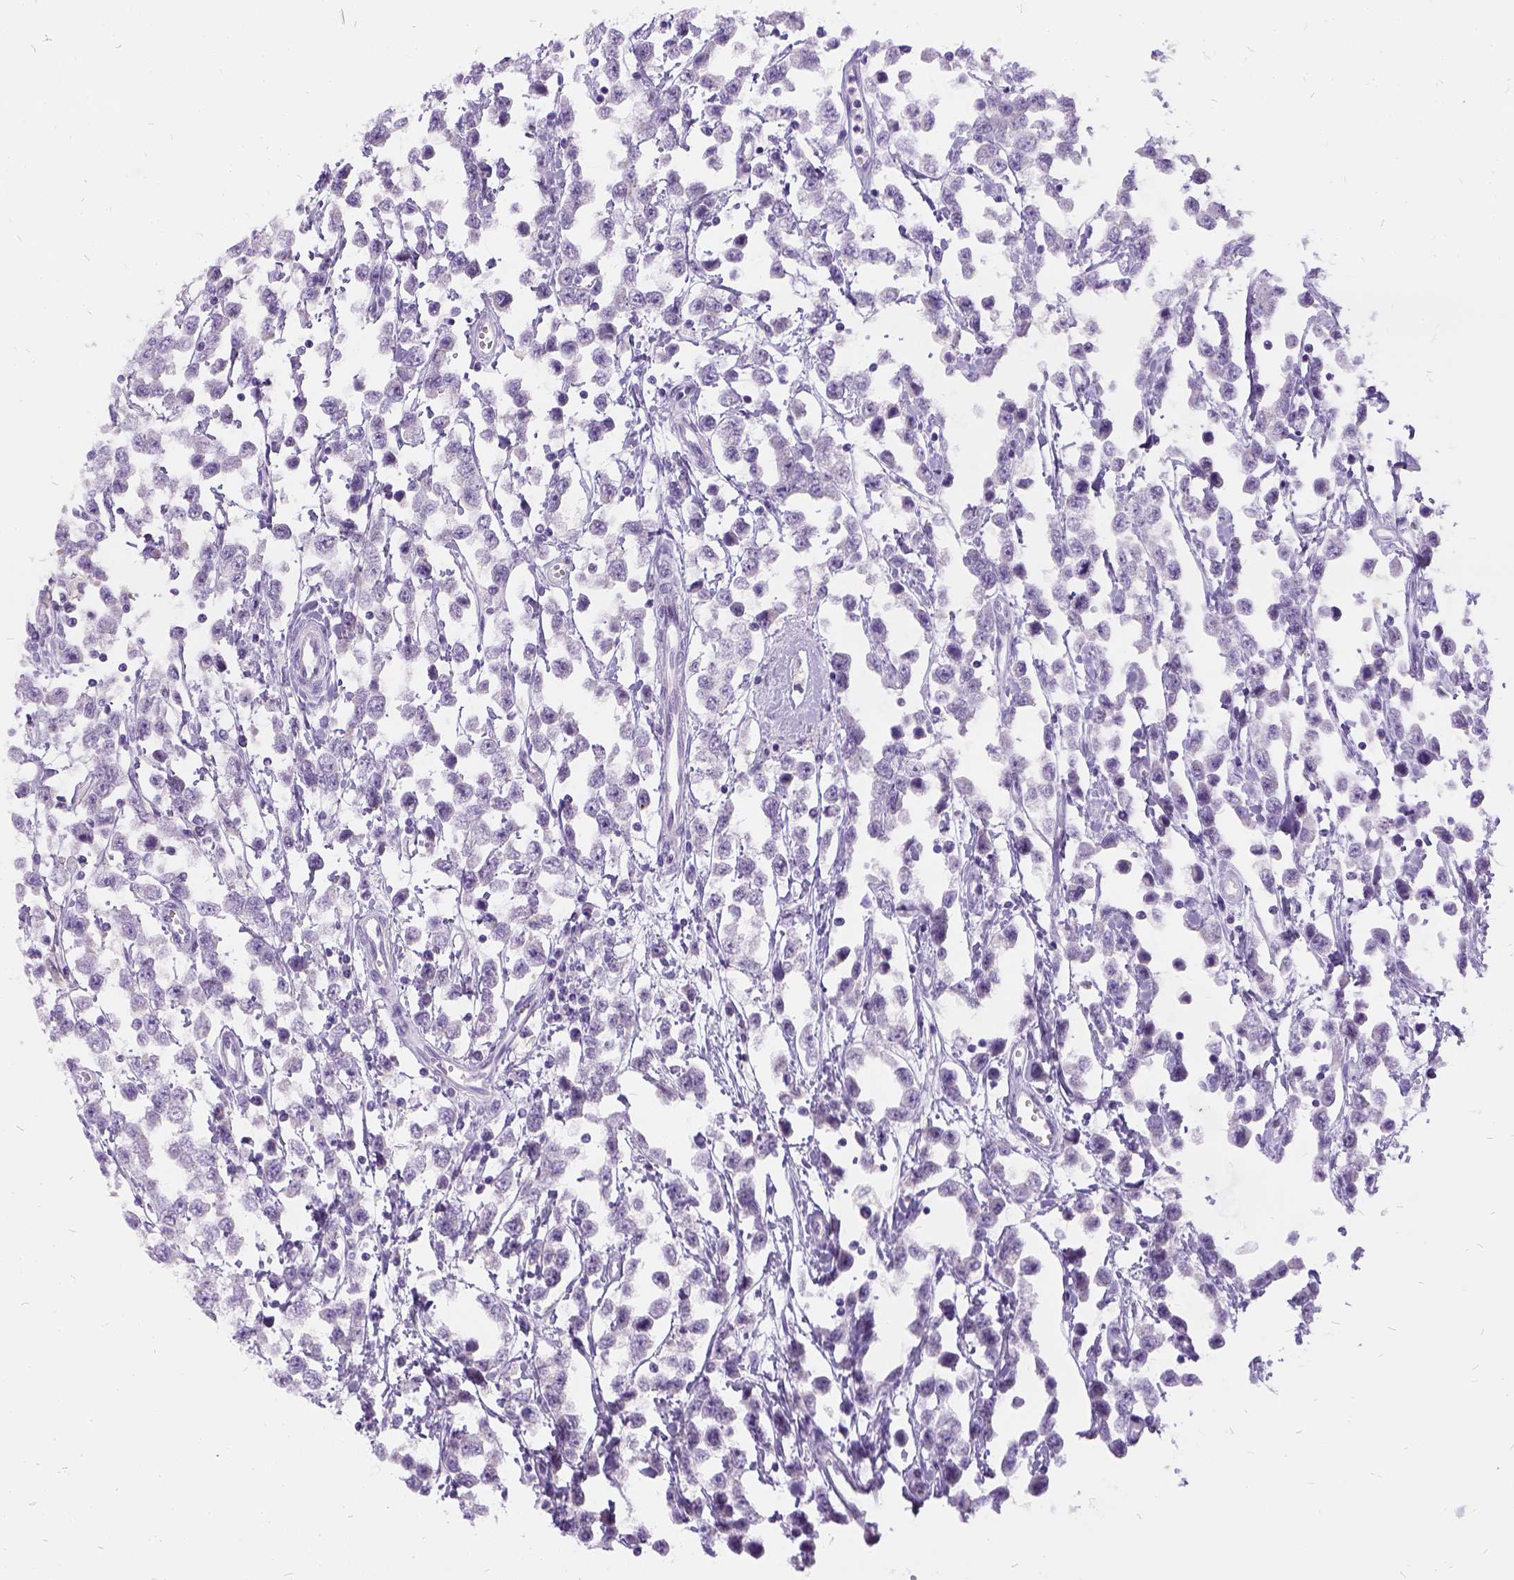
{"staining": {"intensity": "negative", "quantity": "none", "location": "none"}, "tissue": "testis cancer", "cell_type": "Tumor cells", "image_type": "cancer", "snomed": [{"axis": "morphology", "description": "Seminoma, NOS"}, {"axis": "topography", "description": "Testis"}], "caption": "An image of human testis cancer is negative for staining in tumor cells. (Stains: DAB IHC with hematoxylin counter stain, Microscopy: brightfield microscopy at high magnification).", "gene": "FDX1", "patient": {"sex": "male", "age": 34}}